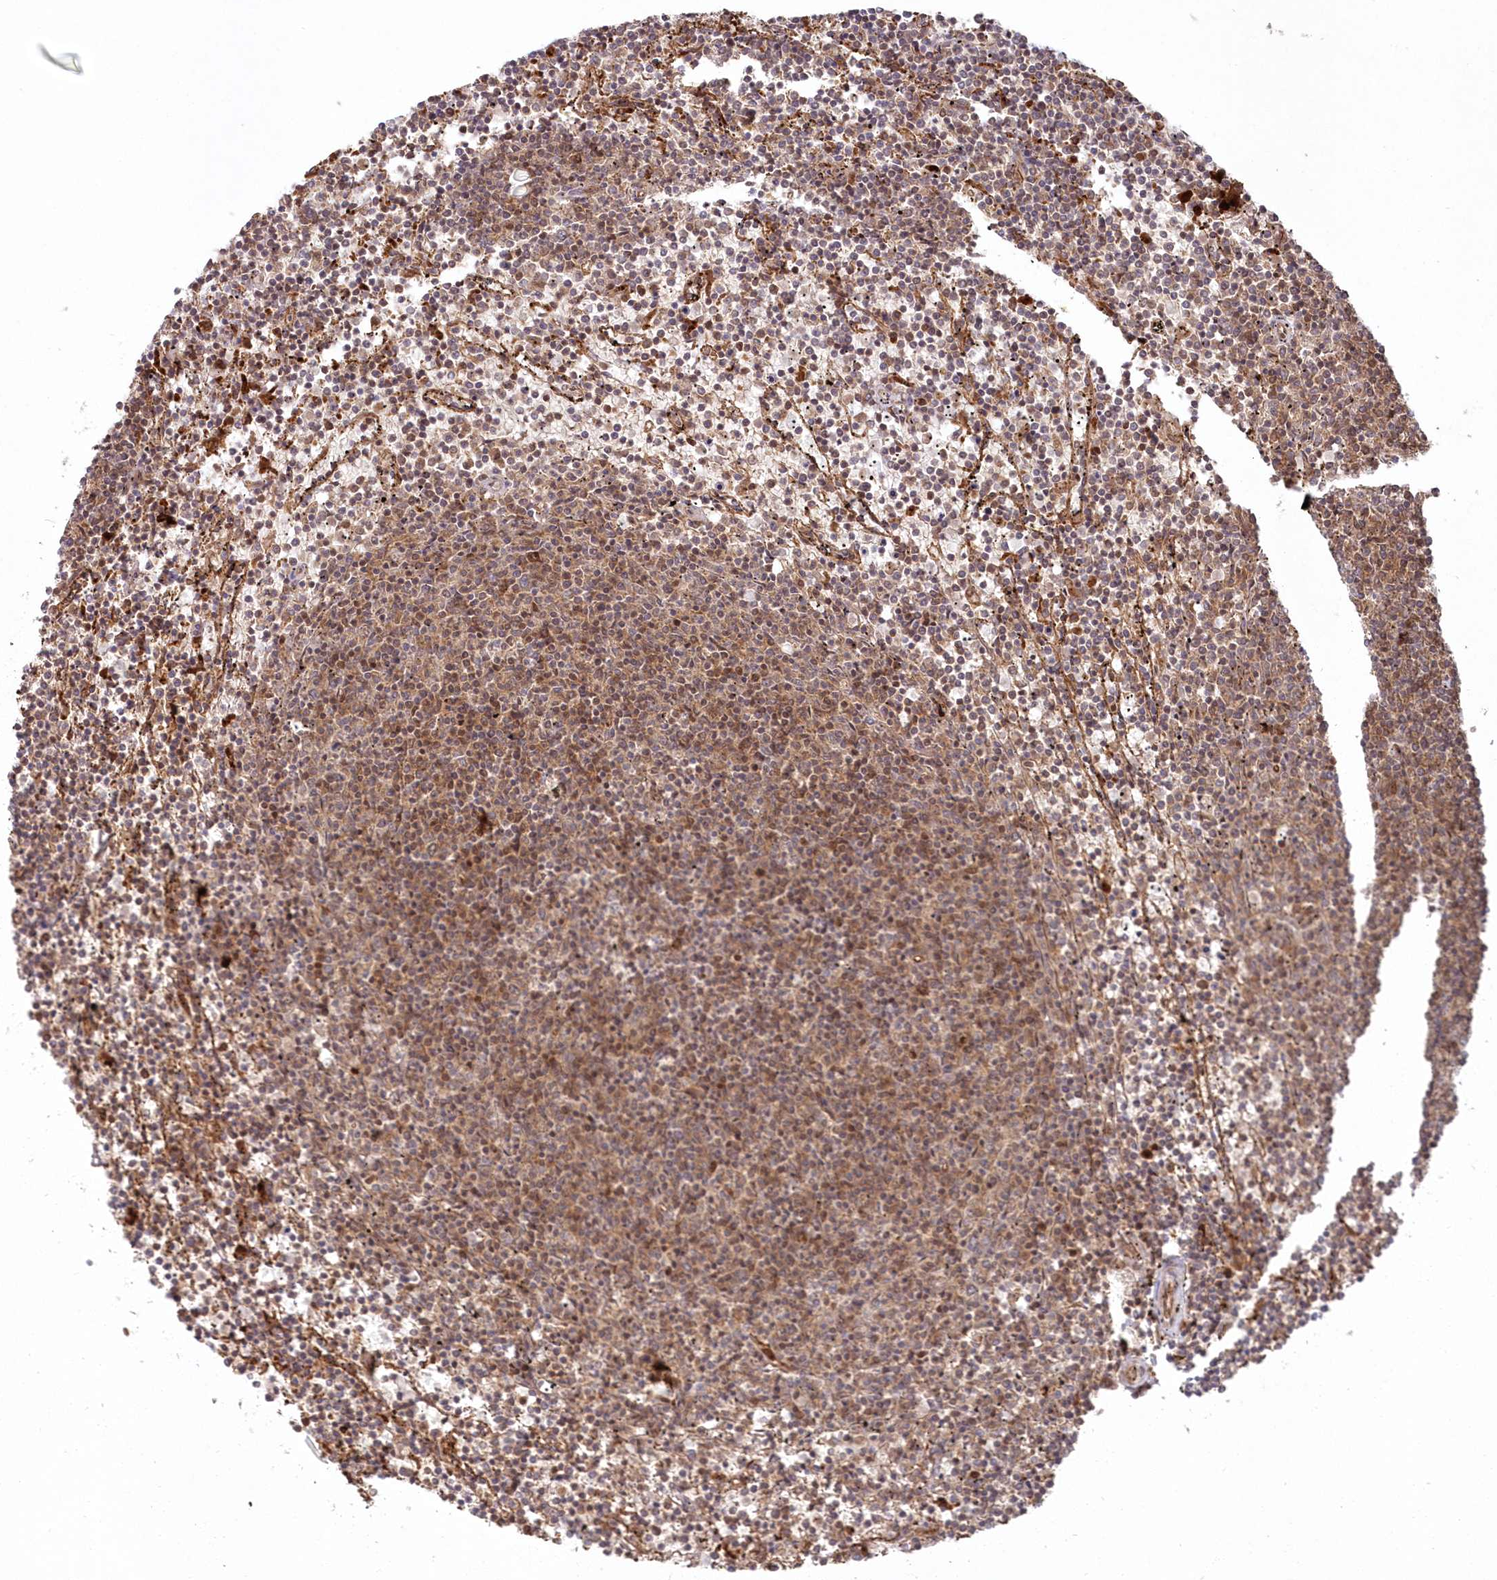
{"staining": {"intensity": "moderate", "quantity": ">75%", "location": "cytoplasmic/membranous"}, "tissue": "lymphoma", "cell_type": "Tumor cells", "image_type": "cancer", "snomed": [{"axis": "morphology", "description": "Malignant lymphoma, non-Hodgkin's type, Low grade"}, {"axis": "topography", "description": "Spleen"}], "caption": "Immunohistochemical staining of lymphoma reveals moderate cytoplasmic/membranous protein positivity in approximately >75% of tumor cells.", "gene": "RGCC", "patient": {"sex": "female", "age": 50}}